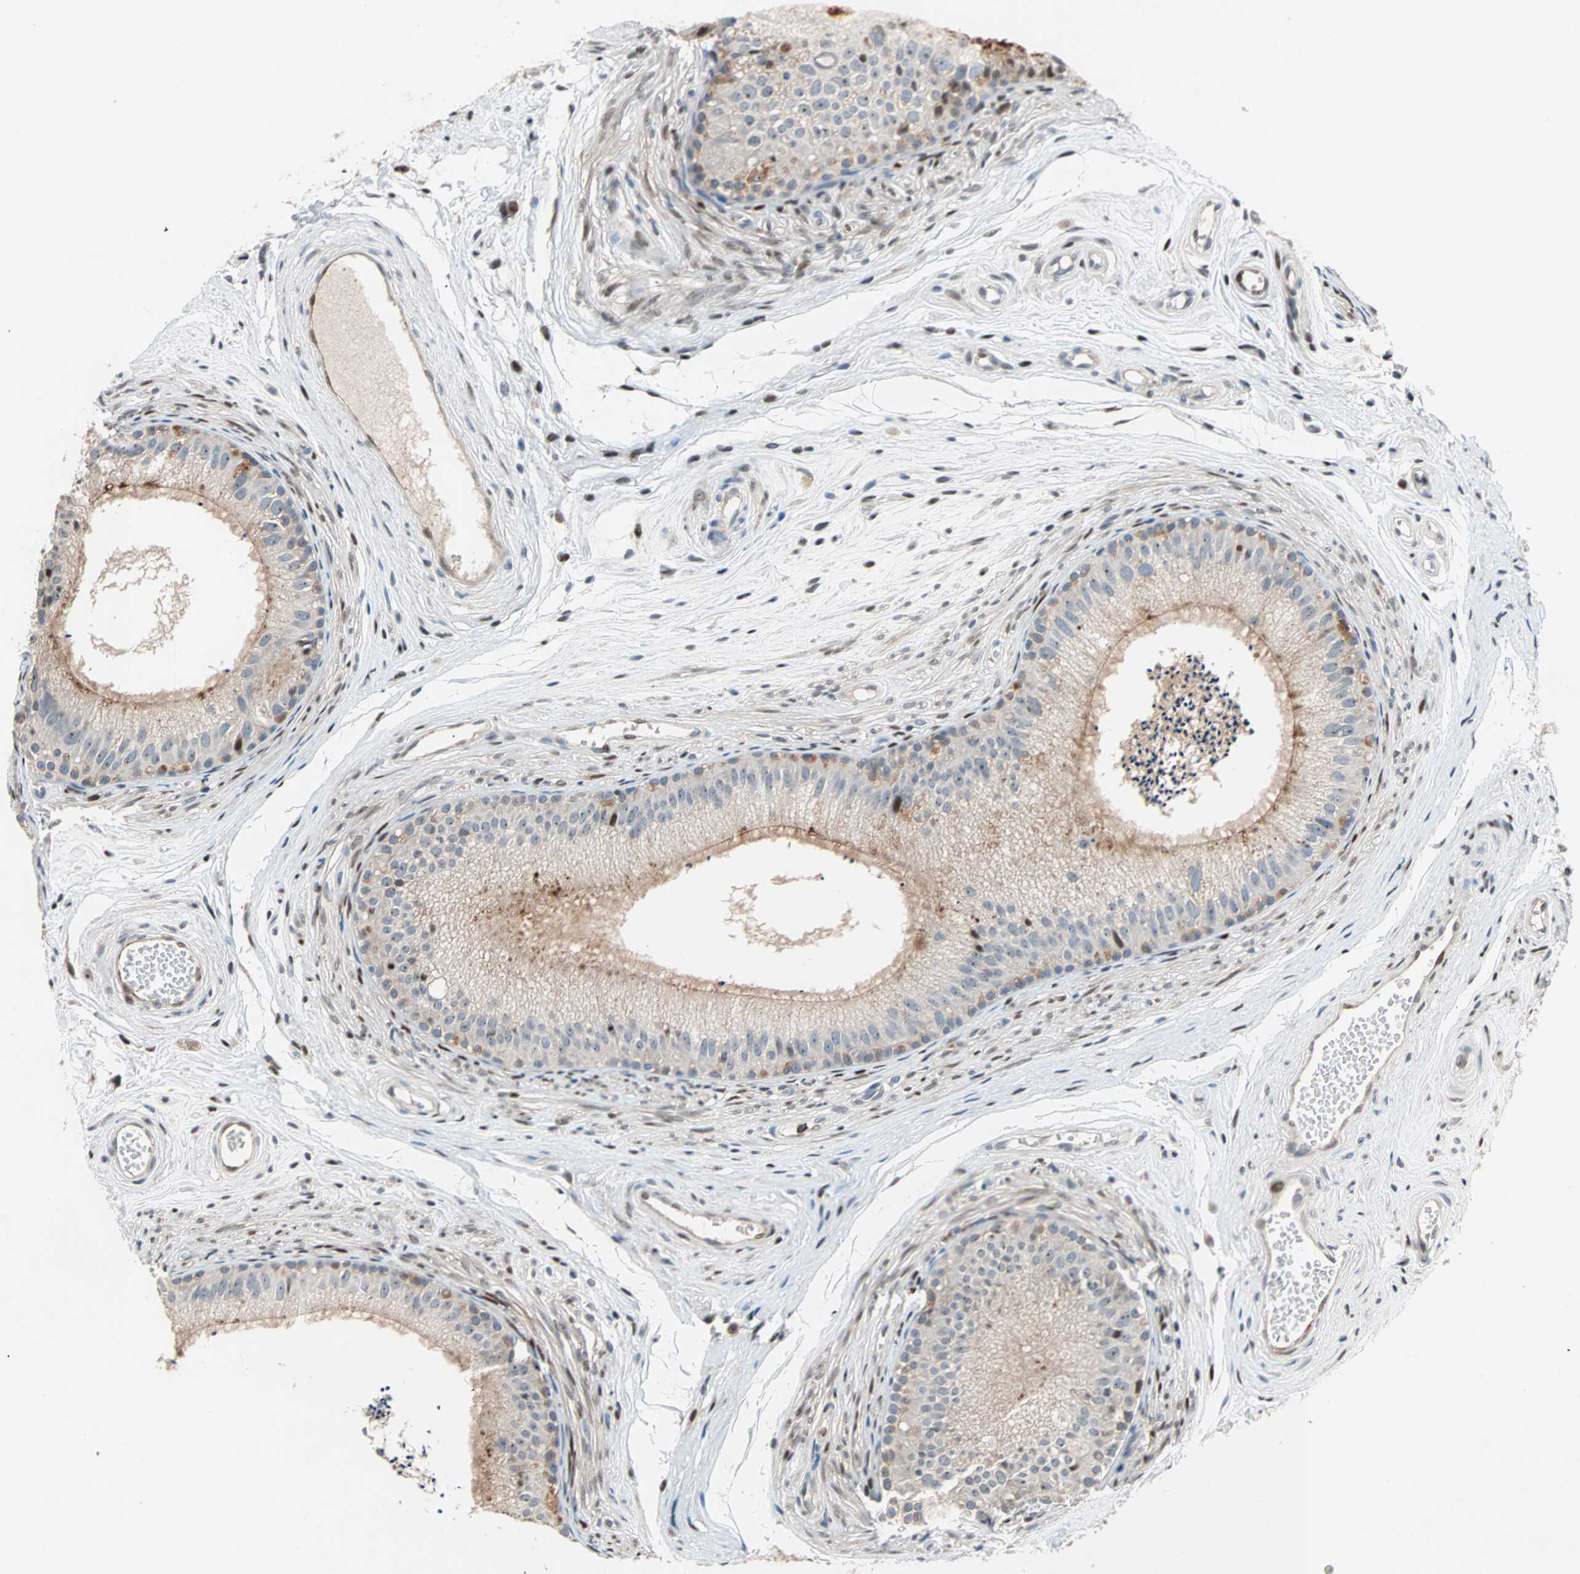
{"staining": {"intensity": "moderate", "quantity": ">75%", "location": "cytoplasmic/membranous"}, "tissue": "epididymis", "cell_type": "Glandular cells", "image_type": "normal", "snomed": [{"axis": "morphology", "description": "Normal tissue, NOS"}, {"axis": "topography", "description": "Epididymis"}], "caption": "A micrograph showing moderate cytoplasmic/membranous positivity in approximately >75% of glandular cells in normal epididymis, as visualized by brown immunohistochemical staining.", "gene": "HECW1", "patient": {"sex": "male", "age": 56}}